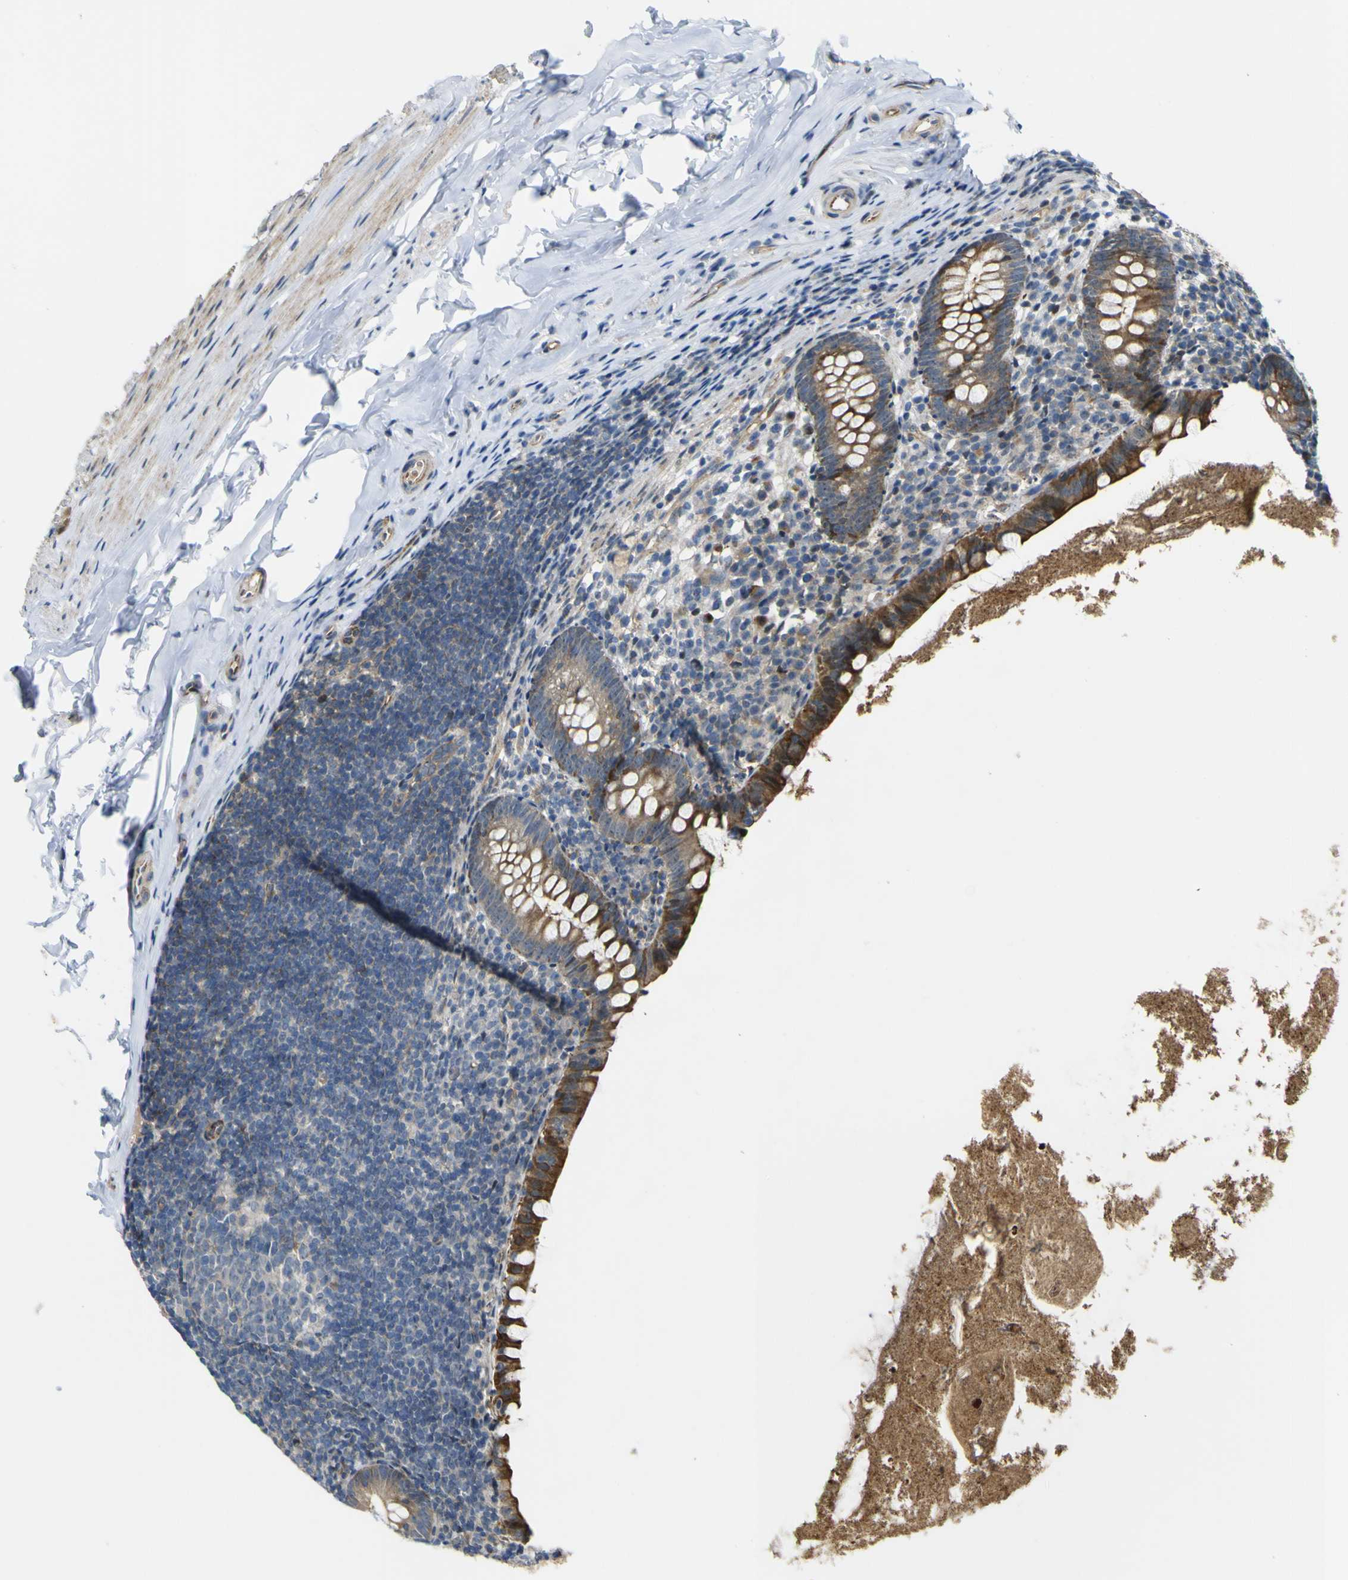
{"staining": {"intensity": "strong", "quantity": ">75%", "location": "cytoplasmic/membranous"}, "tissue": "appendix", "cell_type": "Glandular cells", "image_type": "normal", "snomed": [{"axis": "morphology", "description": "Normal tissue, NOS"}, {"axis": "topography", "description": "Appendix"}], "caption": "The micrograph exhibits immunohistochemical staining of unremarkable appendix. There is strong cytoplasmic/membranous positivity is present in about >75% of glandular cells. (DAB IHC, brown staining for protein, blue staining for nuclei).", "gene": "KDM7A", "patient": {"sex": "male", "age": 52}}